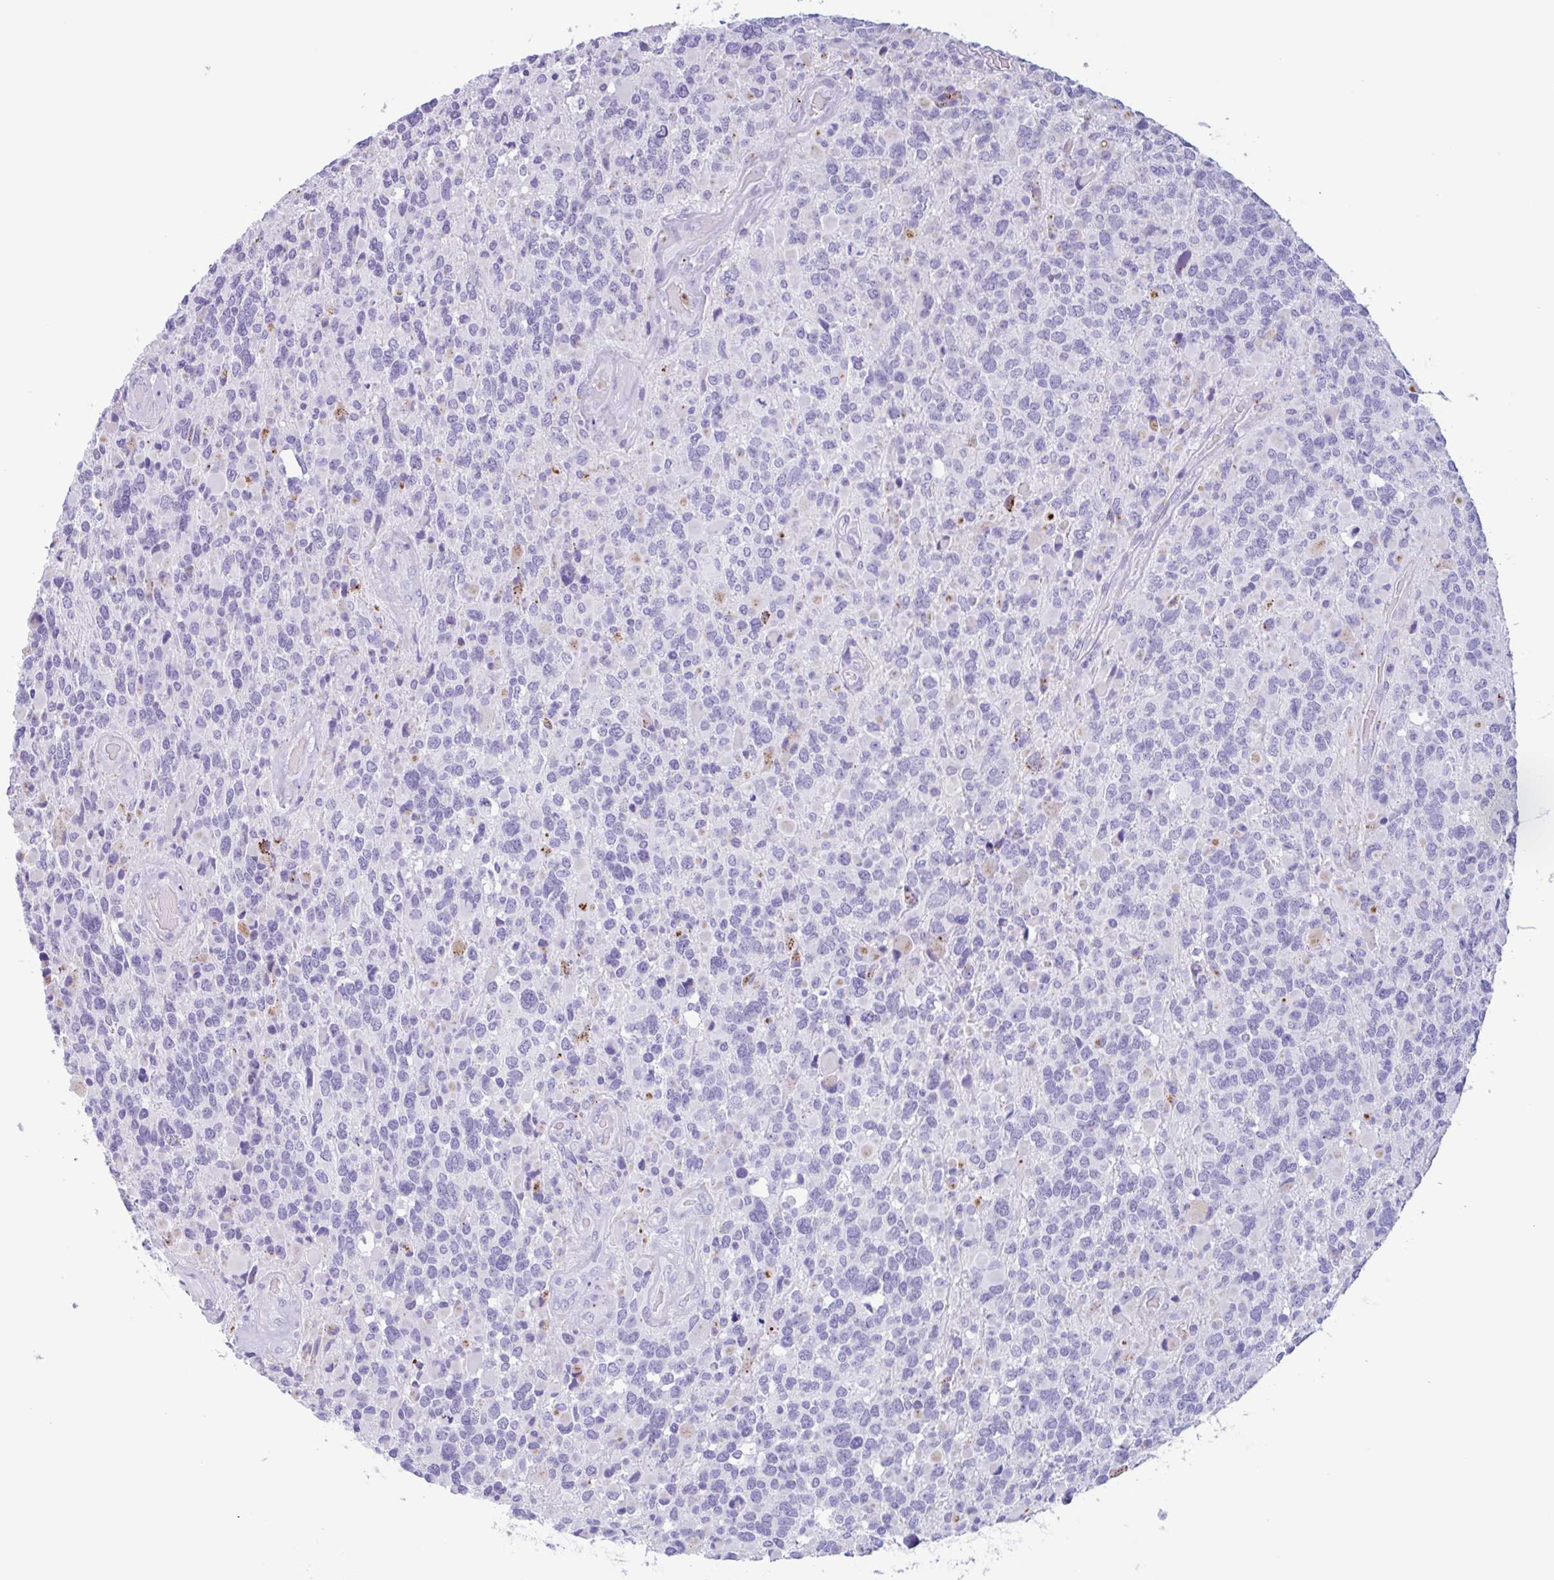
{"staining": {"intensity": "negative", "quantity": "none", "location": "none"}, "tissue": "glioma", "cell_type": "Tumor cells", "image_type": "cancer", "snomed": [{"axis": "morphology", "description": "Glioma, malignant, High grade"}, {"axis": "topography", "description": "Brain"}], "caption": "DAB (3,3'-diaminobenzidine) immunohistochemical staining of malignant high-grade glioma displays no significant positivity in tumor cells.", "gene": "DTWD2", "patient": {"sex": "female", "age": 40}}